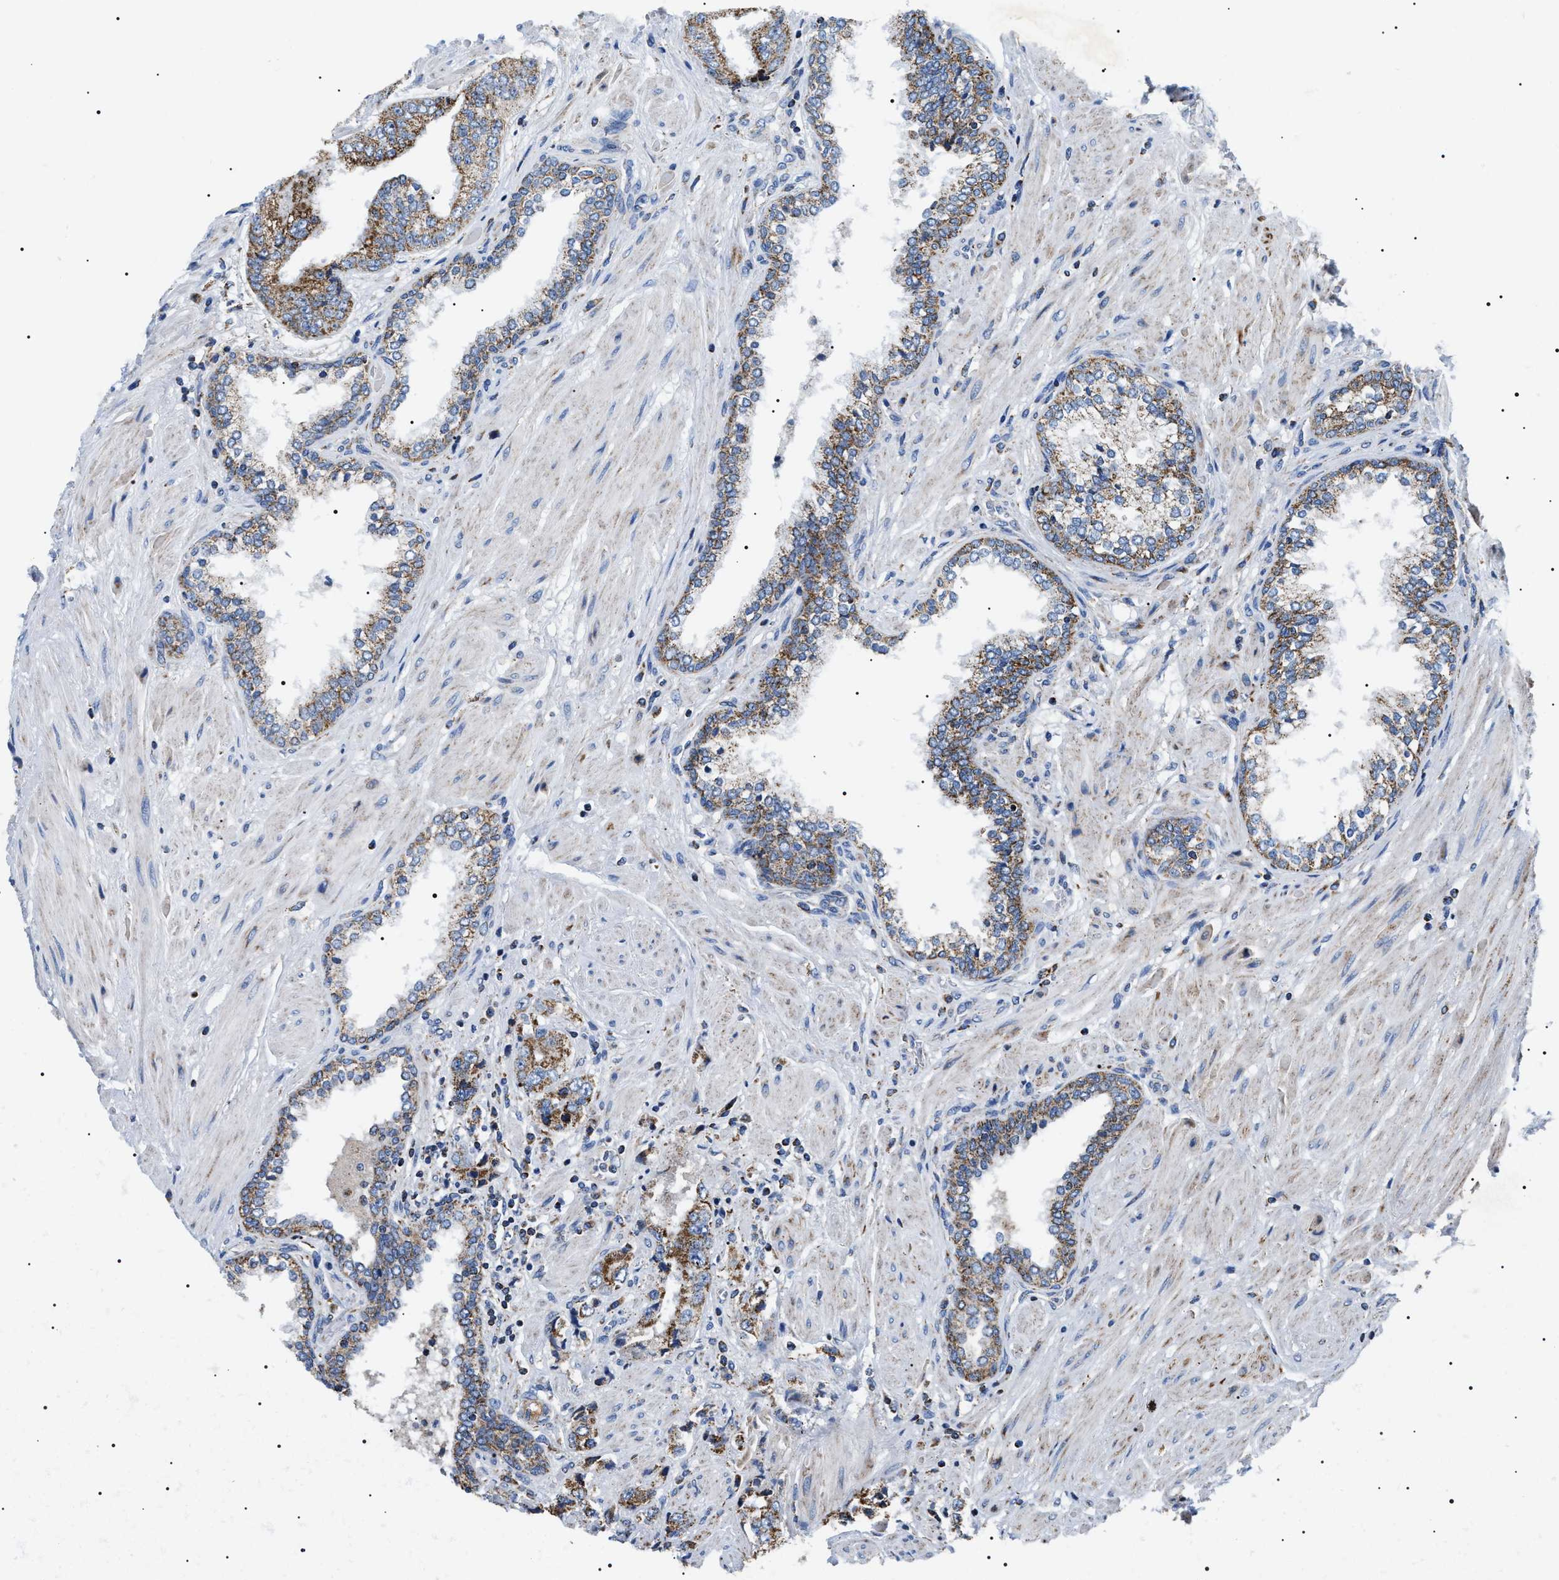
{"staining": {"intensity": "strong", "quantity": ">75%", "location": "cytoplasmic/membranous"}, "tissue": "prostate cancer", "cell_type": "Tumor cells", "image_type": "cancer", "snomed": [{"axis": "morphology", "description": "Adenocarcinoma, High grade"}, {"axis": "topography", "description": "Prostate"}], "caption": "The image demonstrates immunohistochemical staining of prostate high-grade adenocarcinoma. There is strong cytoplasmic/membranous staining is identified in approximately >75% of tumor cells. (Brightfield microscopy of DAB IHC at high magnification).", "gene": "OXSM", "patient": {"sex": "male", "age": 61}}